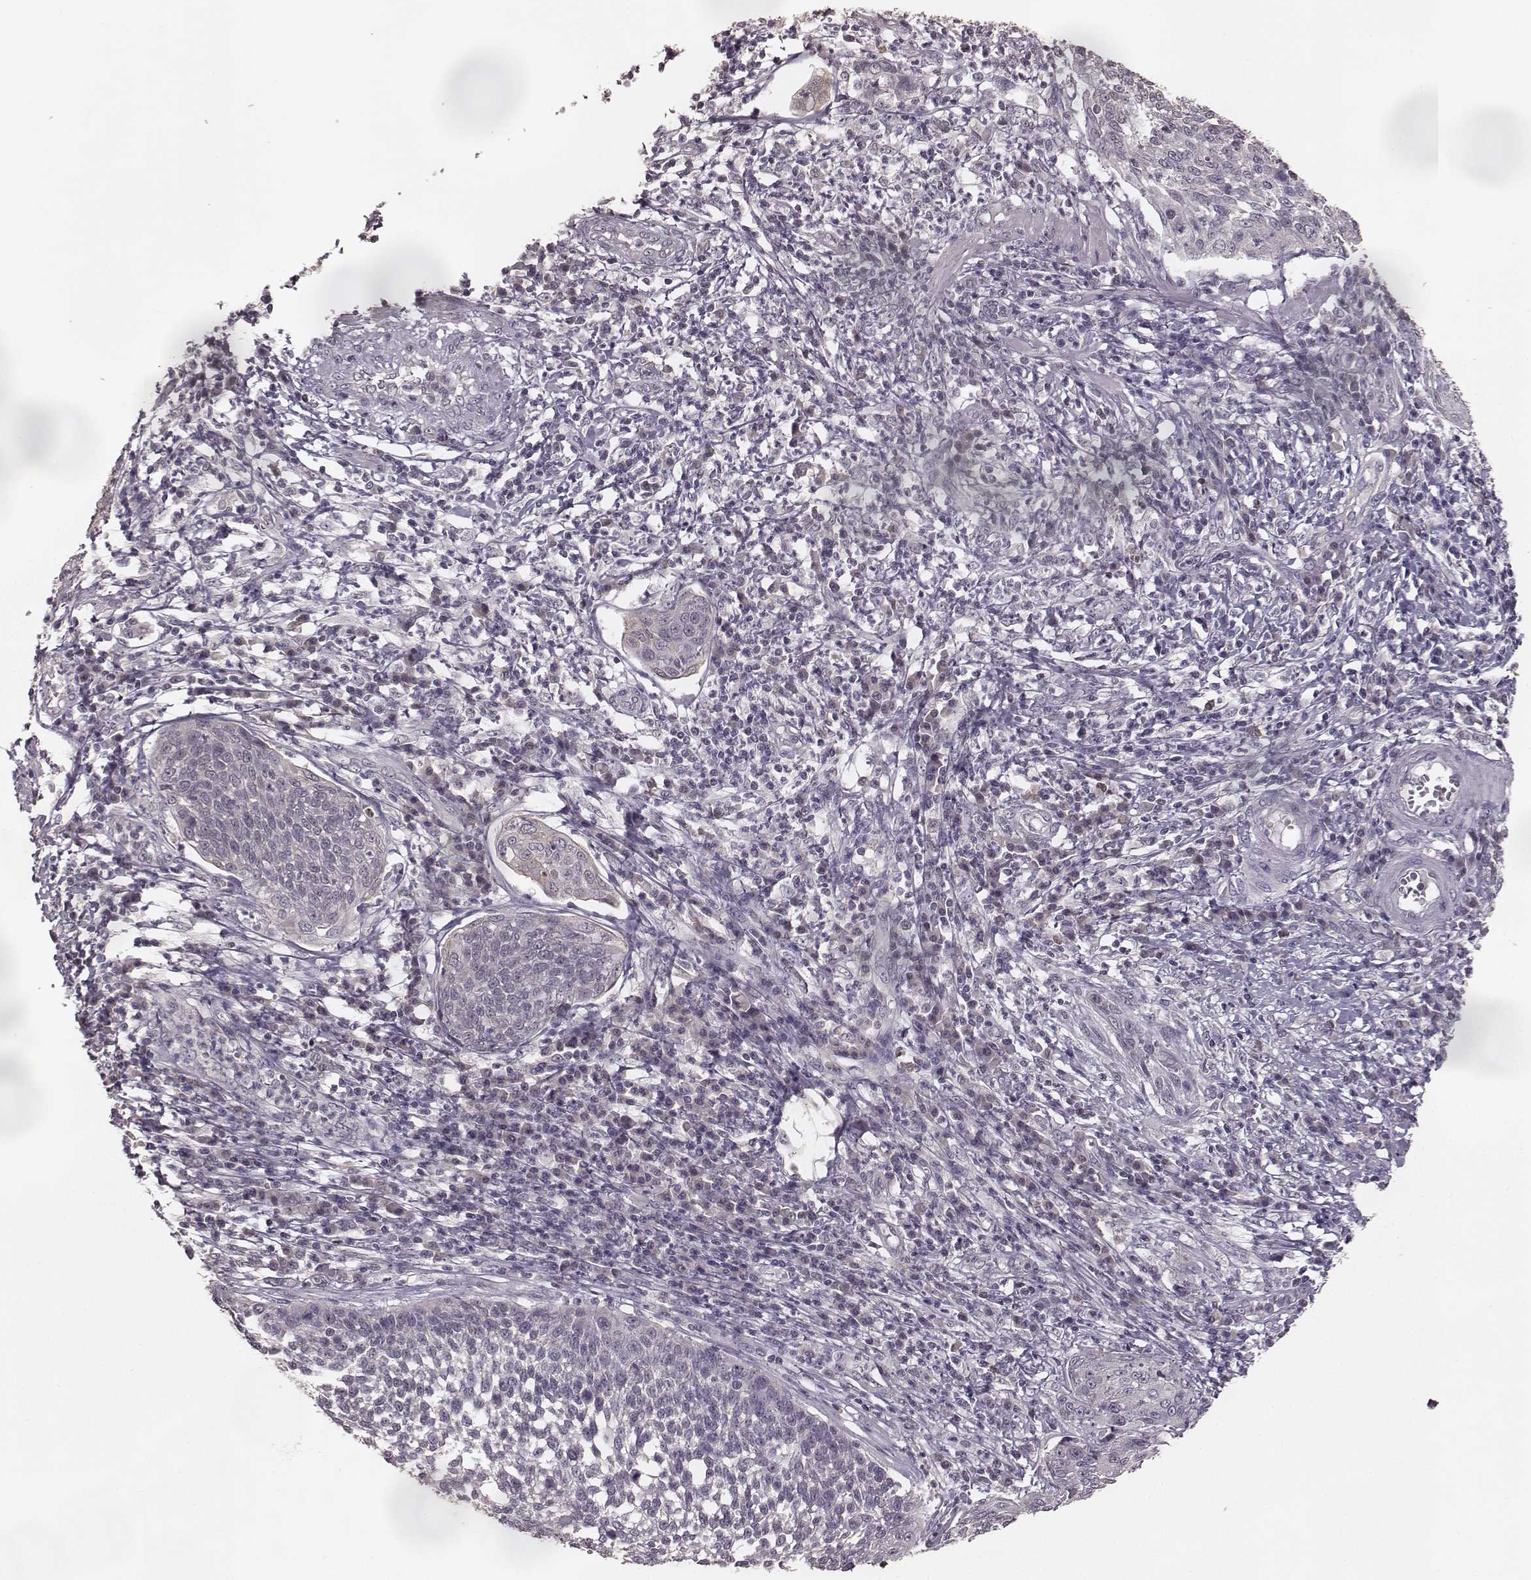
{"staining": {"intensity": "negative", "quantity": "none", "location": "none"}, "tissue": "cervical cancer", "cell_type": "Tumor cells", "image_type": "cancer", "snomed": [{"axis": "morphology", "description": "Squamous cell carcinoma, NOS"}, {"axis": "topography", "description": "Cervix"}], "caption": "IHC image of squamous cell carcinoma (cervical) stained for a protein (brown), which exhibits no staining in tumor cells.", "gene": "LY6K", "patient": {"sex": "female", "age": 34}}